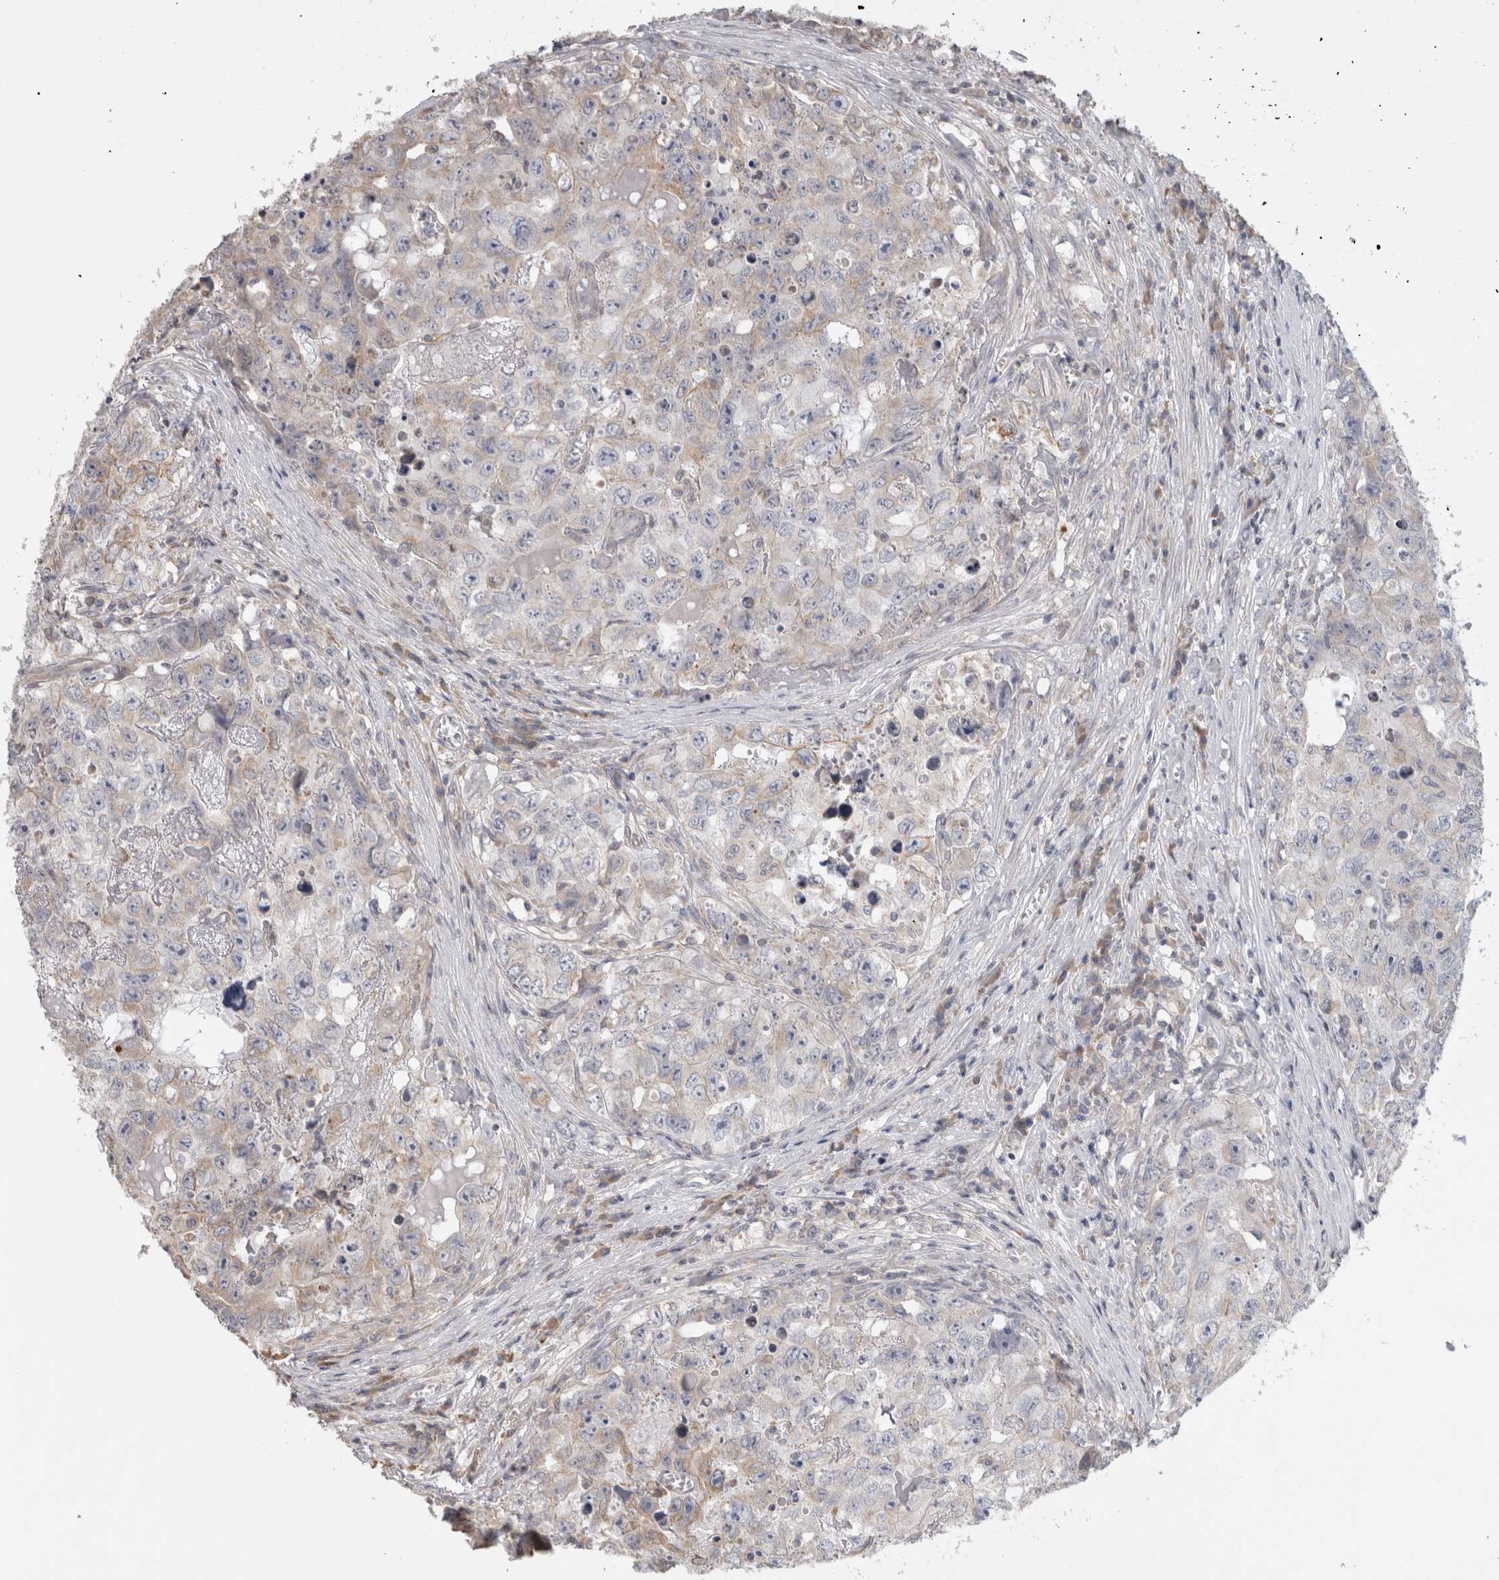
{"staining": {"intensity": "weak", "quantity": "<25%", "location": "cytoplasmic/membranous"}, "tissue": "testis cancer", "cell_type": "Tumor cells", "image_type": "cancer", "snomed": [{"axis": "morphology", "description": "Seminoma, NOS"}, {"axis": "morphology", "description": "Carcinoma, Embryonal, NOS"}, {"axis": "topography", "description": "Testis"}], "caption": "Photomicrograph shows no protein expression in tumor cells of testis cancer tissue.", "gene": "SMAP2", "patient": {"sex": "male", "age": 43}}